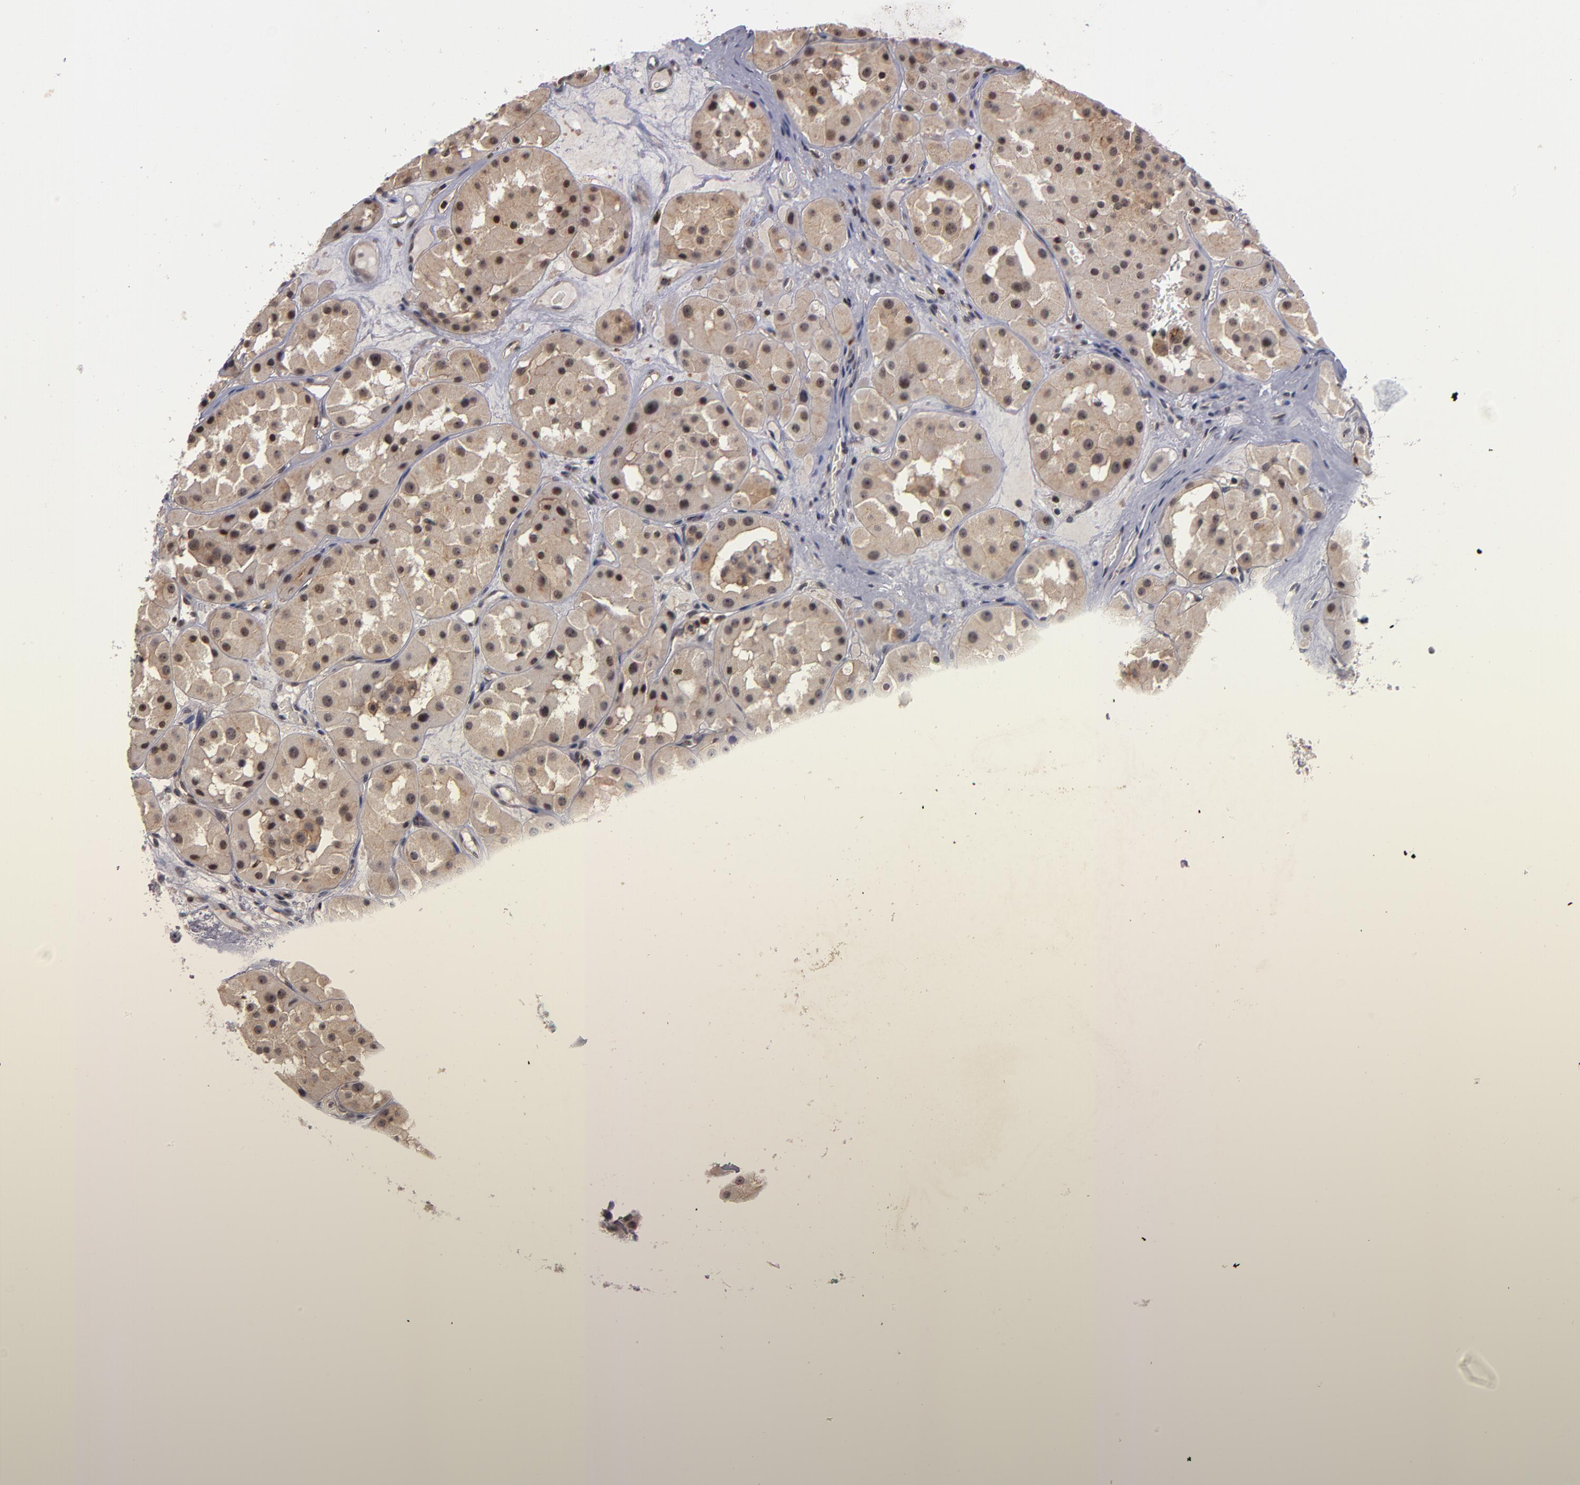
{"staining": {"intensity": "weak", "quantity": "25%-75%", "location": "cytoplasmic/membranous,nuclear"}, "tissue": "renal cancer", "cell_type": "Tumor cells", "image_type": "cancer", "snomed": [{"axis": "morphology", "description": "Adenocarcinoma, uncertain malignant potential"}, {"axis": "topography", "description": "Kidney"}], "caption": "Immunohistochemical staining of human renal cancer reveals weak cytoplasmic/membranous and nuclear protein positivity in approximately 25%-75% of tumor cells. Using DAB (3,3'-diaminobenzidine) (brown) and hematoxylin (blue) stains, captured at high magnification using brightfield microscopy.", "gene": "KDM6A", "patient": {"sex": "male", "age": 63}}